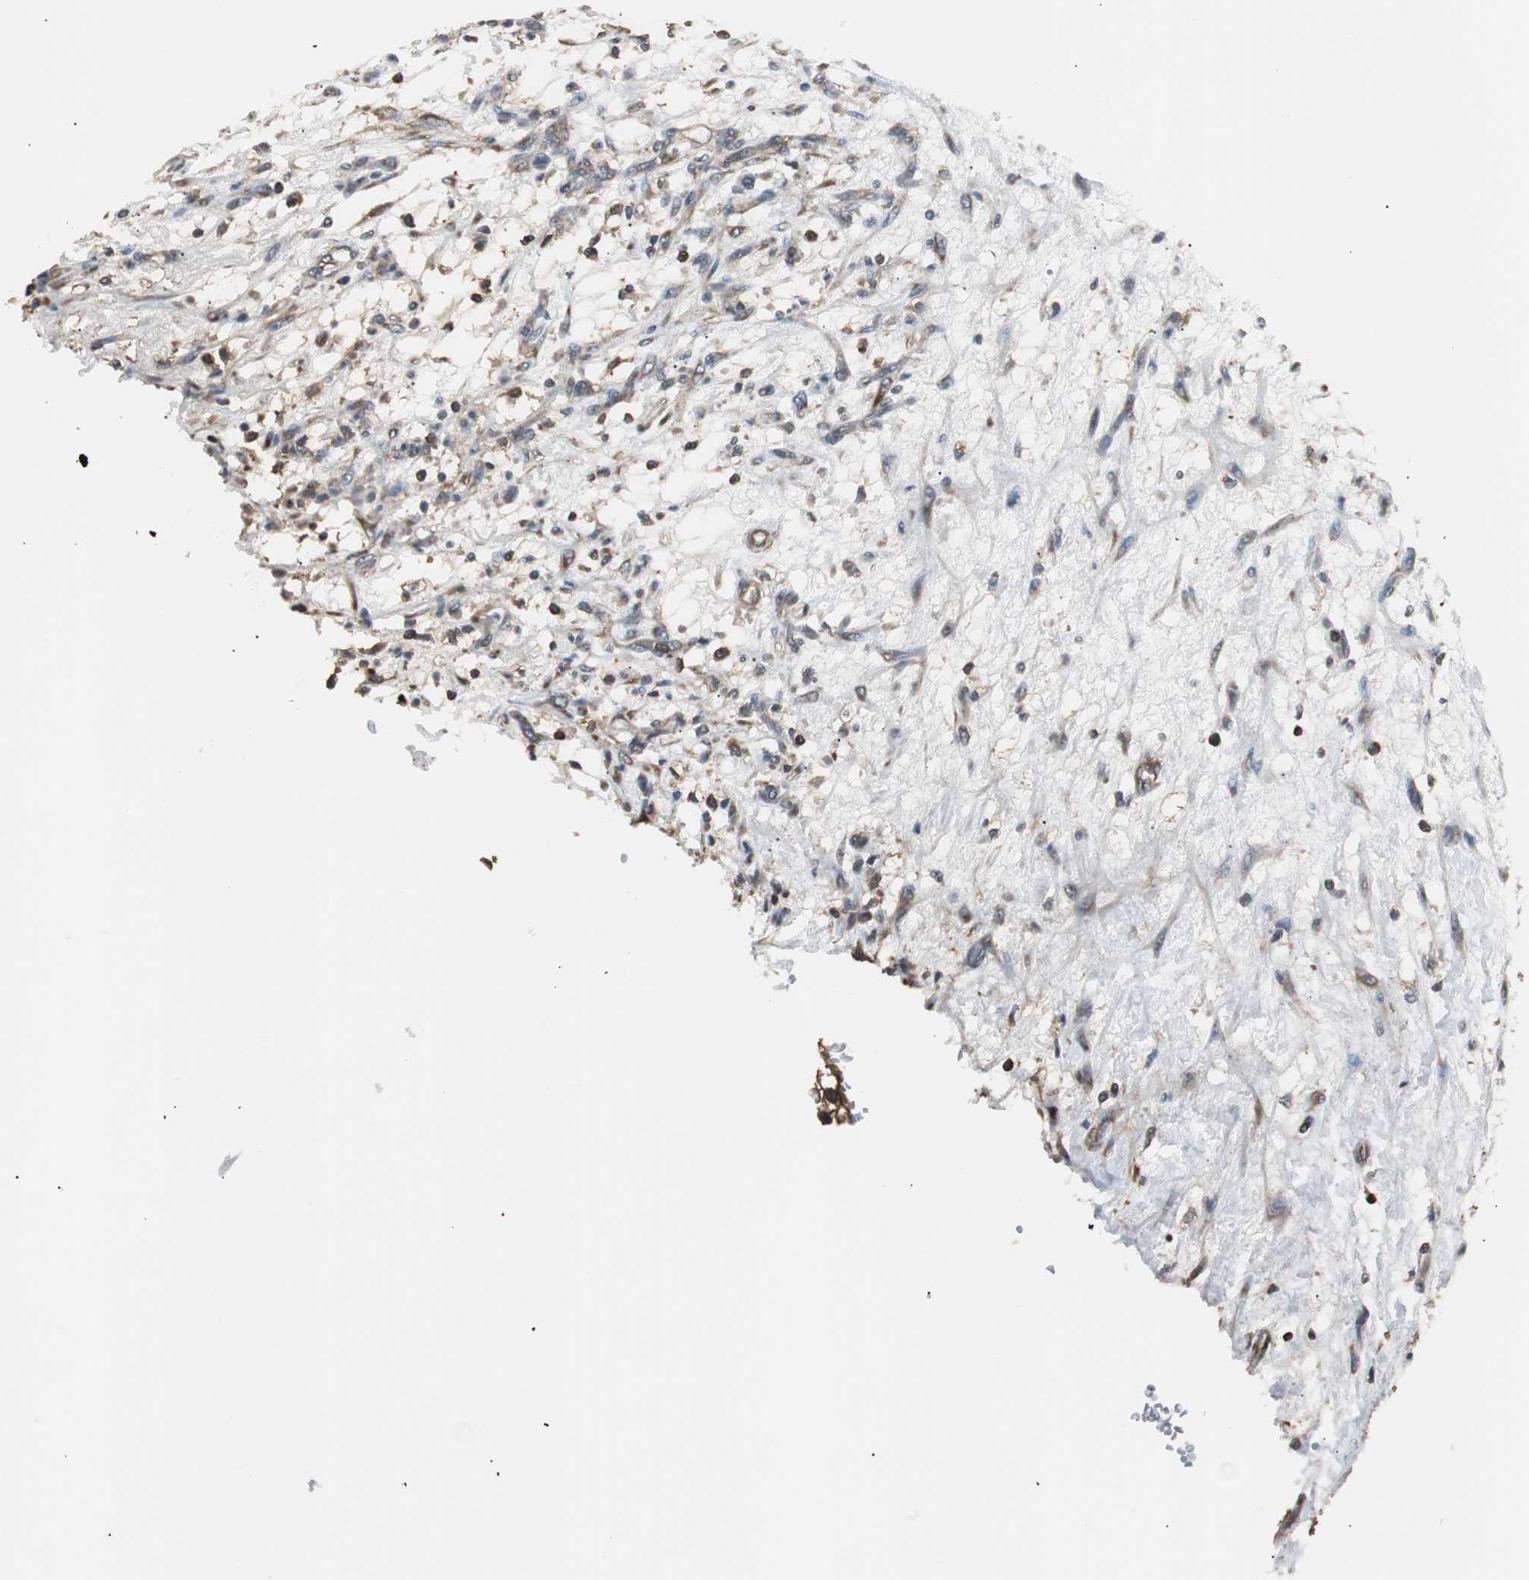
{"staining": {"intensity": "moderate", "quantity": "<25%", "location": "cytoplasmic/membranous"}, "tissue": "renal cancer", "cell_type": "Tumor cells", "image_type": "cancer", "snomed": [{"axis": "morphology", "description": "Adenocarcinoma, NOS"}, {"axis": "topography", "description": "Kidney"}], "caption": "Immunohistochemistry (IHC) image of renal cancer stained for a protein (brown), which exhibits low levels of moderate cytoplasmic/membranous expression in approximately <25% of tumor cells.", "gene": "CAPNS1", "patient": {"sex": "female", "age": 57}}